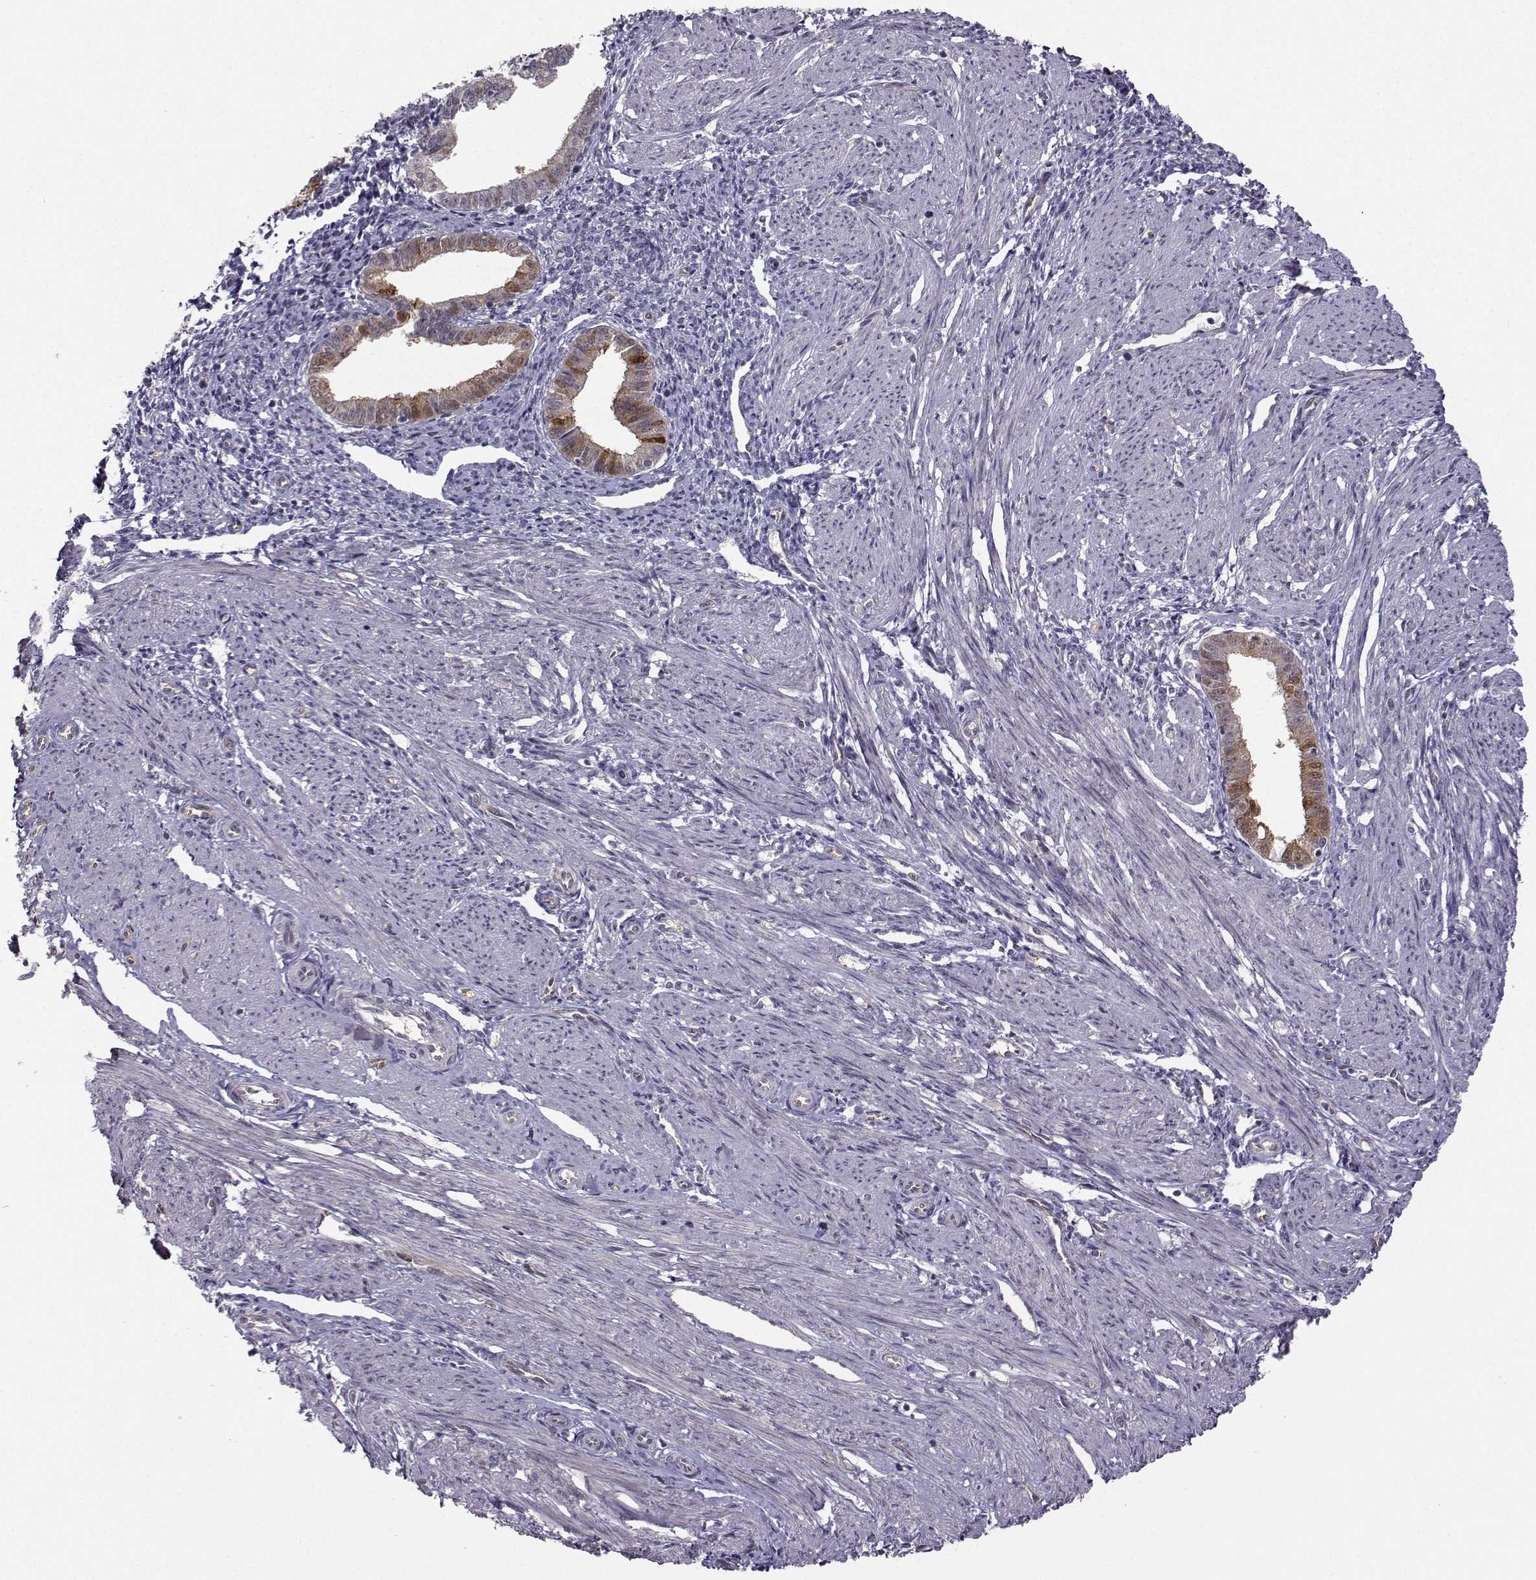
{"staining": {"intensity": "negative", "quantity": "none", "location": "none"}, "tissue": "endometrium", "cell_type": "Cells in endometrial stroma", "image_type": "normal", "snomed": [{"axis": "morphology", "description": "Normal tissue, NOS"}, {"axis": "topography", "description": "Endometrium"}], "caption": "High magnification brightfield microscopy of unremarkable endometrium stained with DAB (3,3'-diaminobenzidine) (brown) and counterstained with hematoxylin (blue): cells in endometrial stroma show no significant expression. (DAB IHC, high magnification).", "gene": "NQO1", "patient": {"sex": "female", "age": 37}}